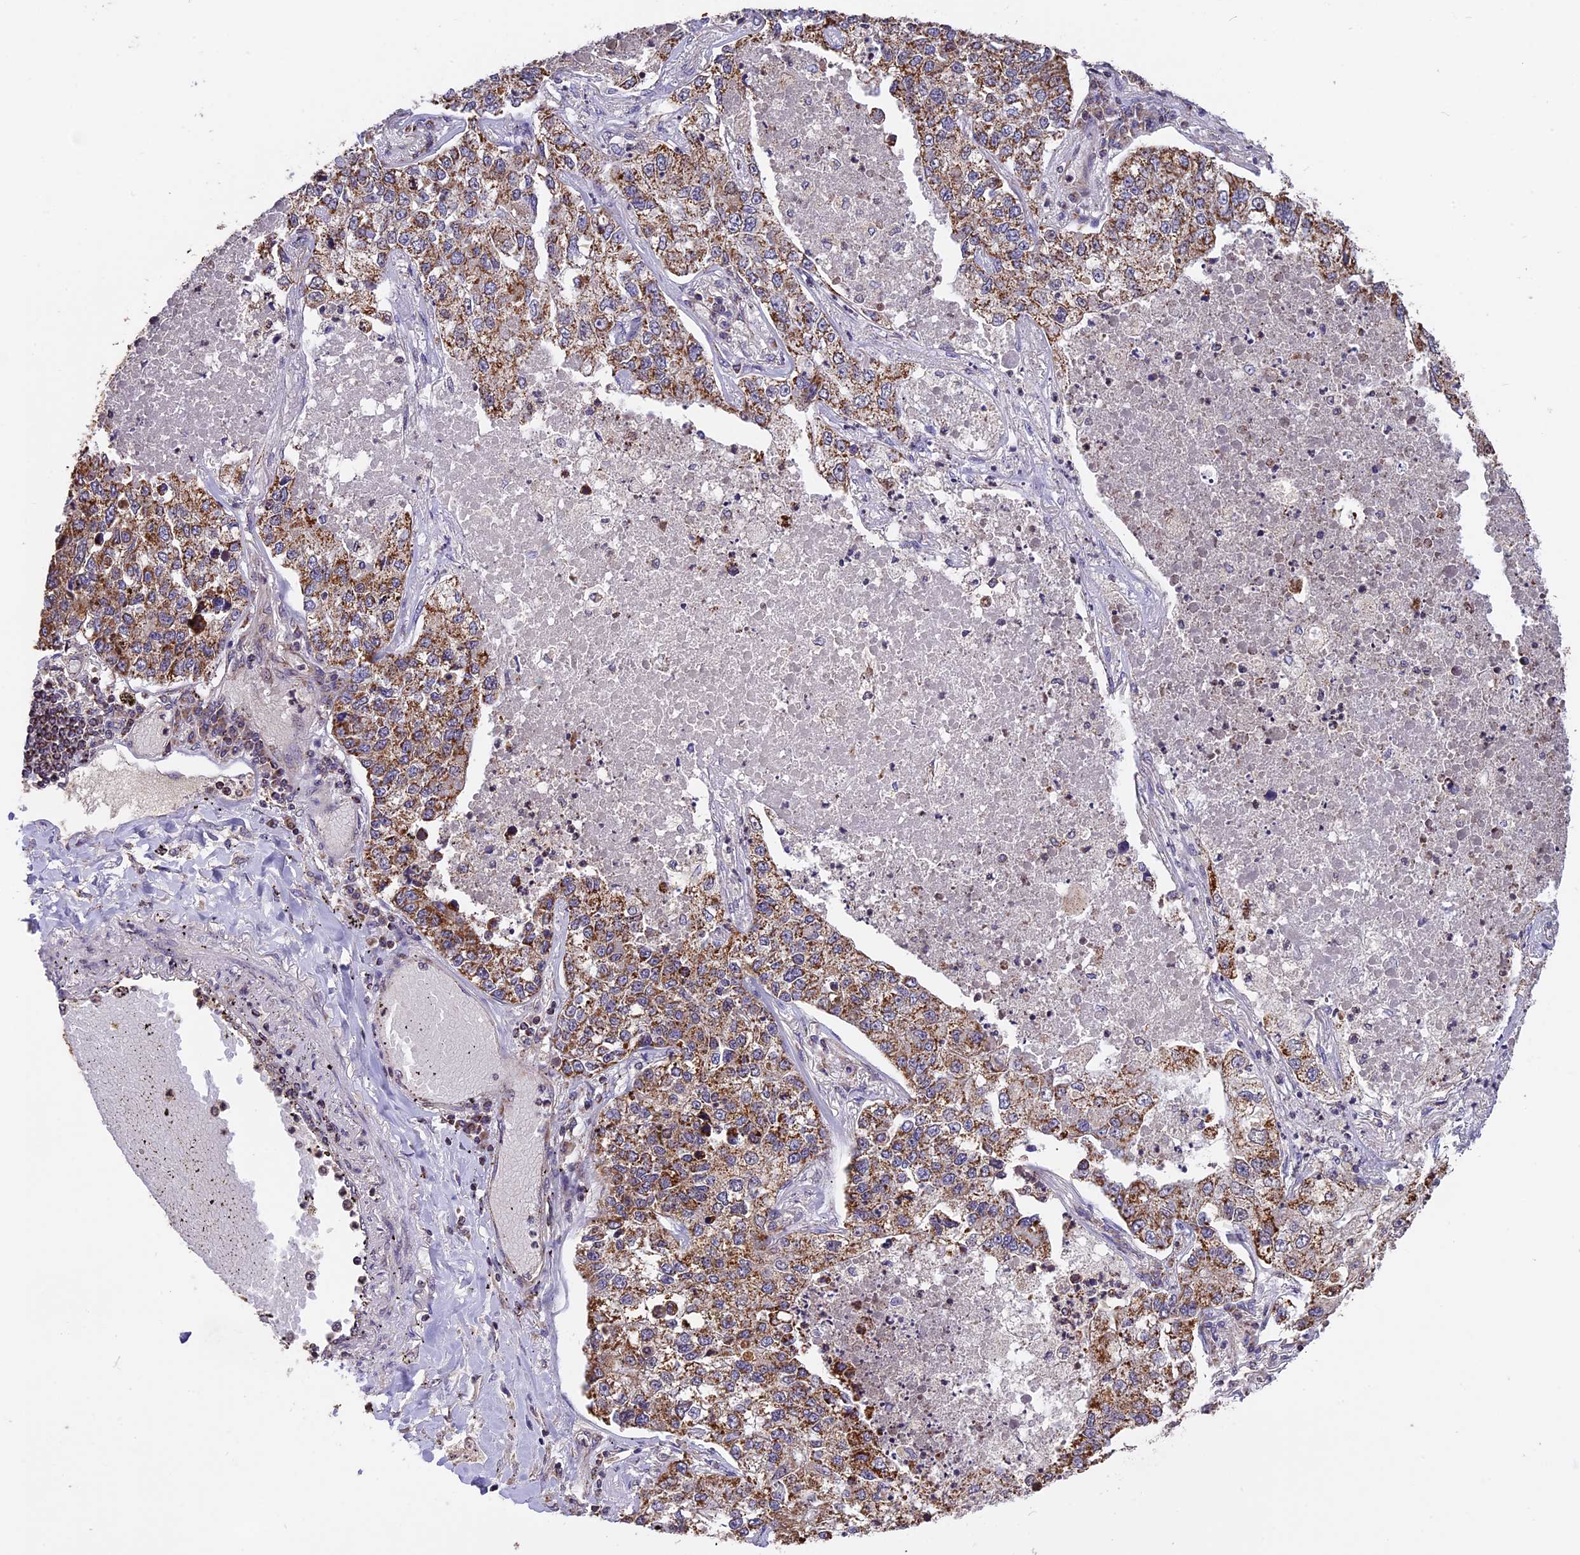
{"staining": {"intensity": "moderate", "quantity": ">75%", "location": "cytoplasmic/membranous"}, "tissue": "lung cancer", "cell_type": "Tumor cells", "image_type": "cancer", "snomed": [{"axis": "morphology", "description": "Adenocarcinoma, NOS"}, {"axis": "topography", "description": "Lung"}], "caption": "Tumor cells demonstrate moderate cytoplasmic/membranous positivity in approximately >75% of cells in lung adenocarcinoma.", "gene": "RERGL", "patient": {"sex": "male", "age": 49}}